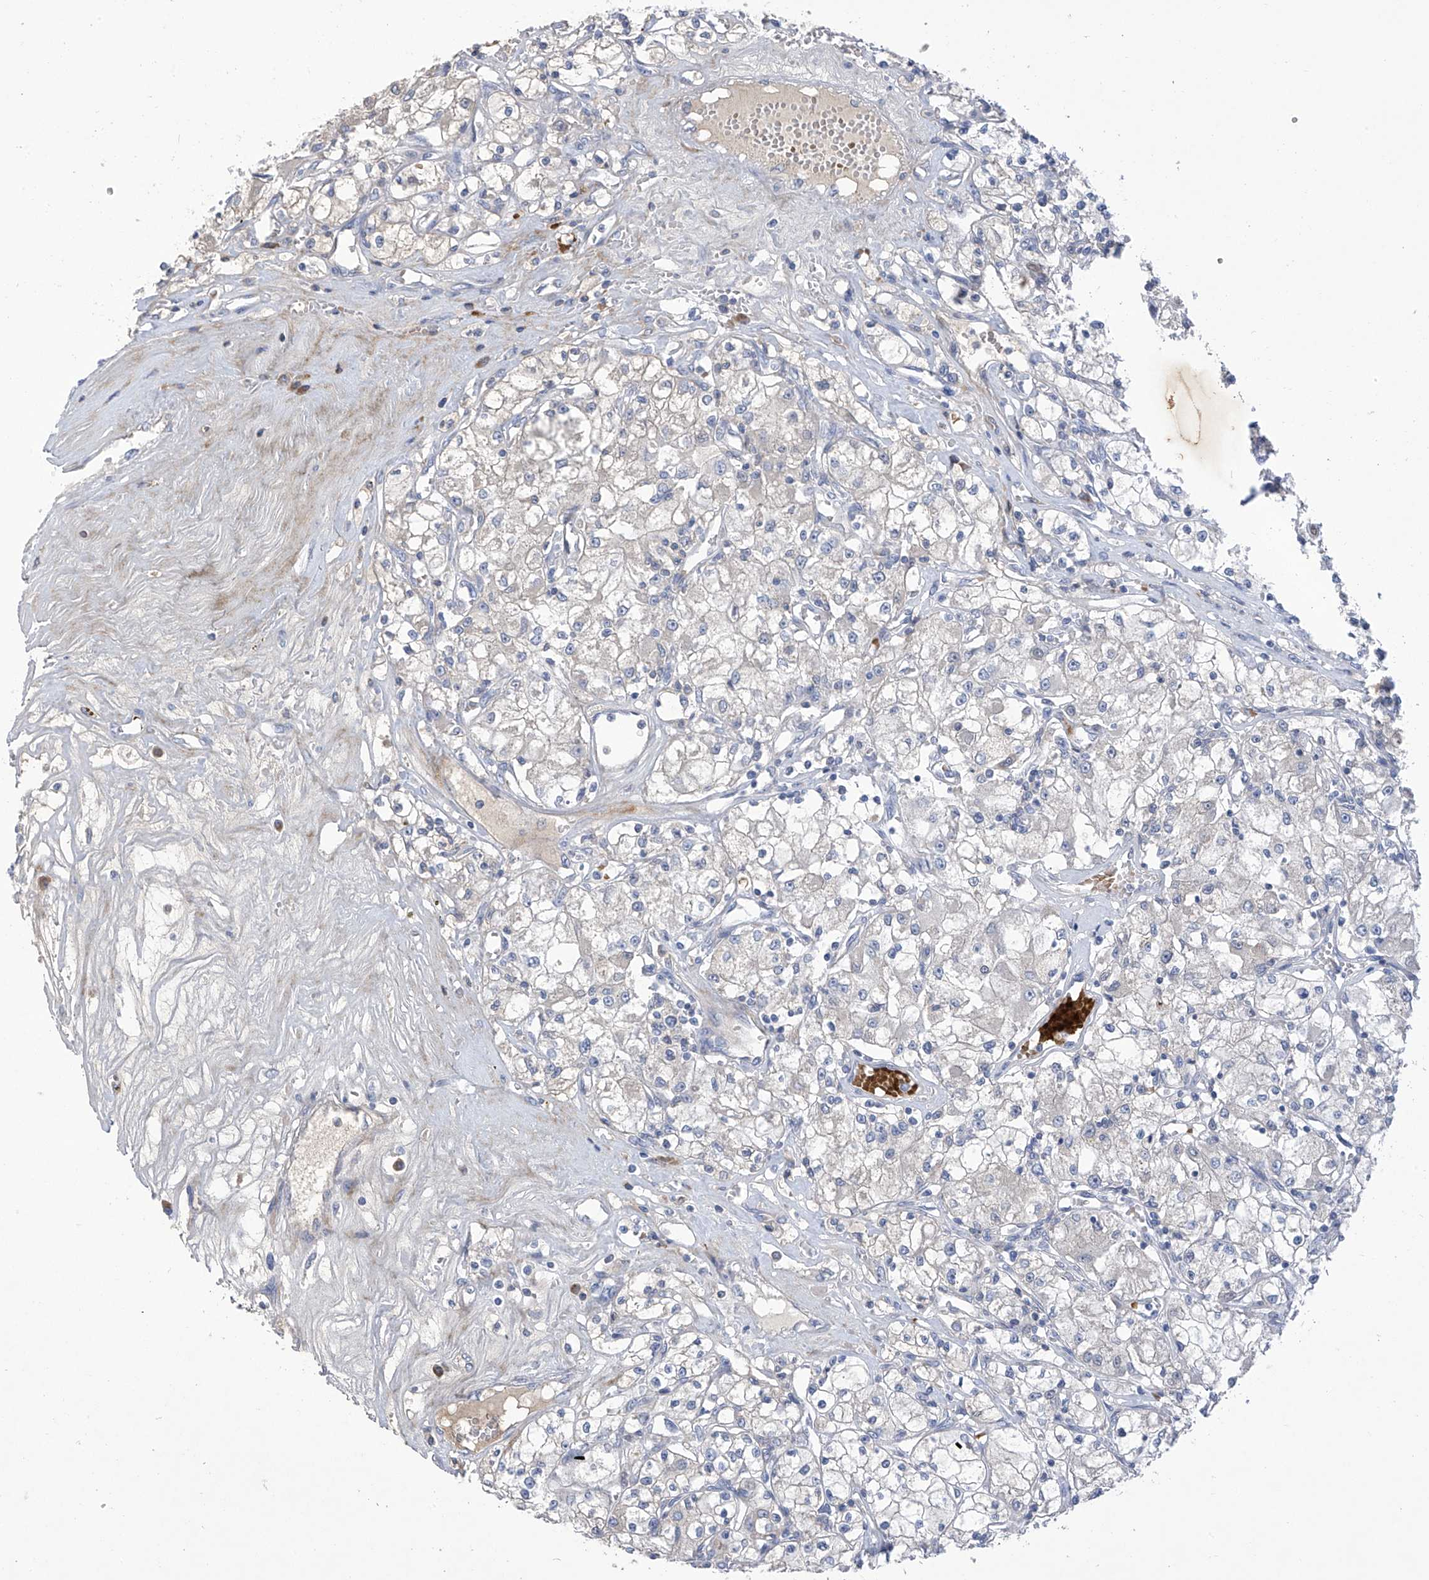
{"staining": {"intensity": "negative", "quantity": "none", "location": "none"}, "tissue": "renal cancer", "cell_type": "Tumor cells", "image_type": "cancer", "snomed": [{"axis": "morphology", "description": "Adenocarcinoma, NOS"}, {"axis": "topography", "description": "Kidney"}], "caption": "The image demonstrates no significant positivity in tumor cells of renal adenocarcinoma.", "gene": "SLCO4A1", "patient": {"sex": "female", "age": 59}}